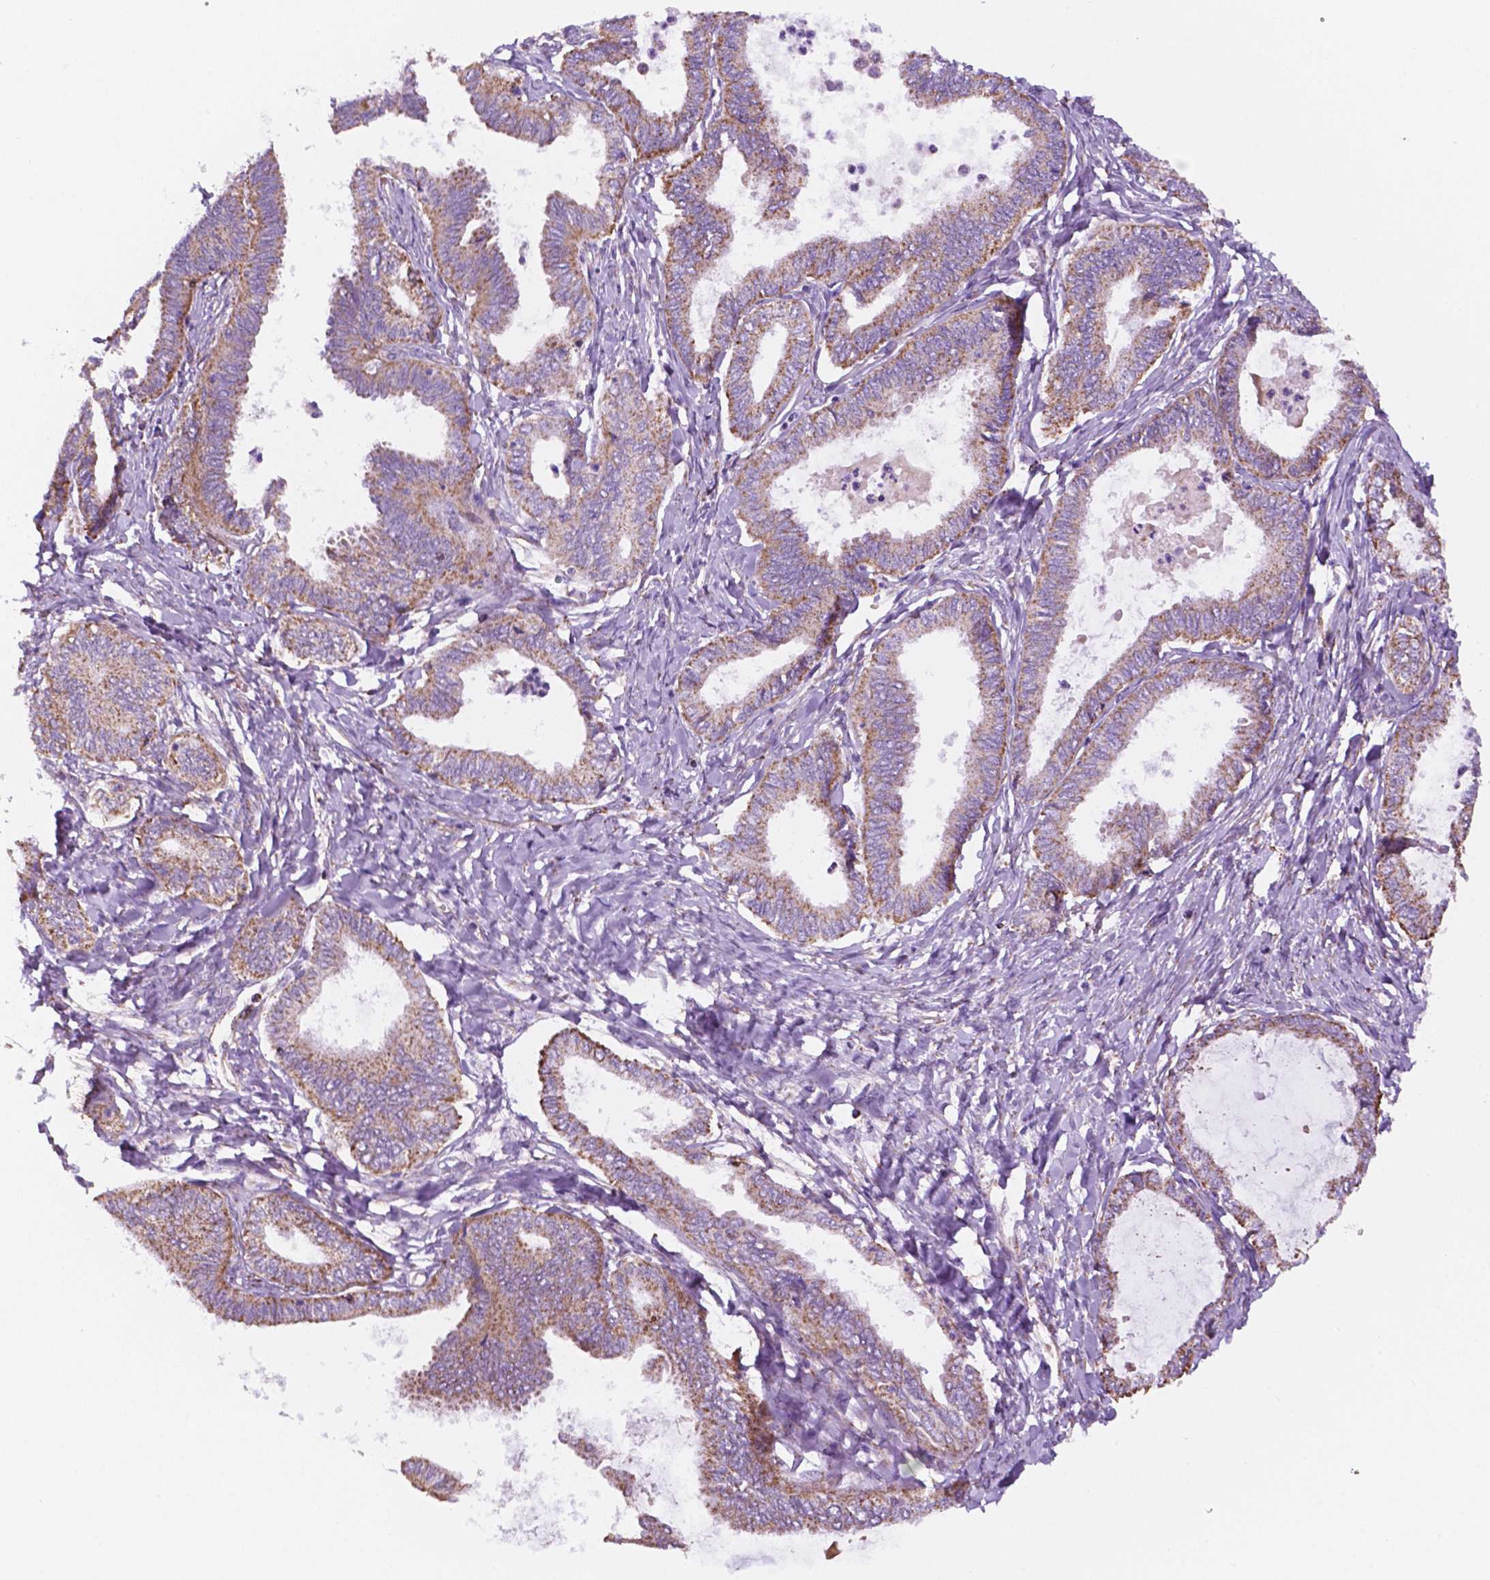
{"staining": {"intensity": "moderate", "quantity": ">75%", "location": "cytoplasmic/membranous"}, "tissue": "ovarian cancer", "cell_type": "Tumor cells", "image_type": "cancer", "snomed": [{"axis": "morphology", "description": "Carcinoma, endometroid"}, {"axis": "topography", "description": "Ovary"}], "caption": "Protein expression by immunohistochemistry (IHC) displays moderate cytoplasmic/membranous positivity in about >75% of tumor cells in ovarian cancer (endometroid carcinoma).", "gene": "GEMIN4", "patient": {"sex": "female", "age": 70}}